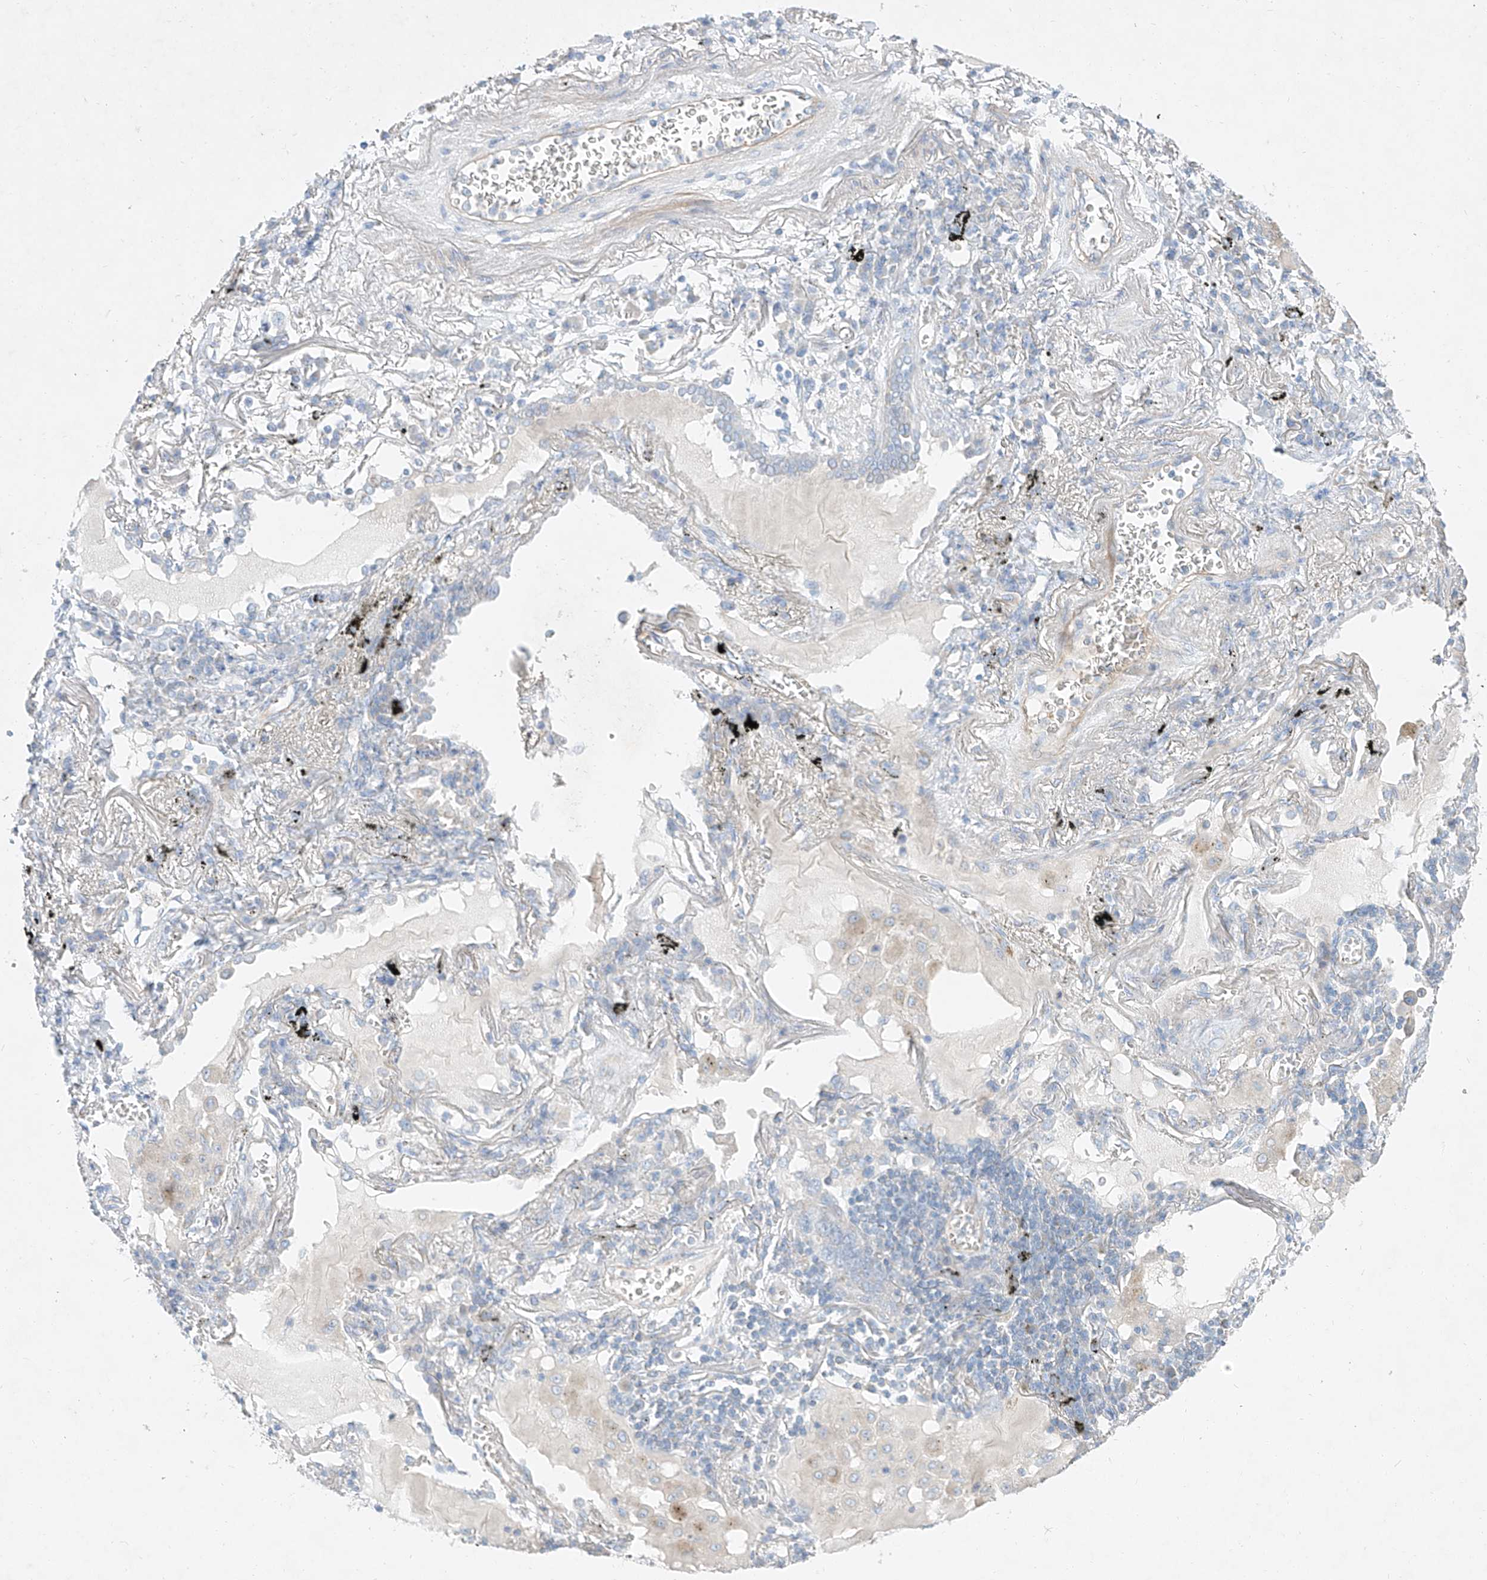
{"staining": {"intensity": "negative", "quantity": "none", "location": "none"}, "tissue": "lung cancer", "cell_type": "Tumor cells", "image_type": "cancer", "snomed": [{"axis": "morphology", "description": "Adenocarcinoma, NOS"}, {"axis": "topography", "description": "Lung"}], "caption": "Tumor cells show no significant staining in lung cancer.", "gene": "AJM1", "patient": {"sex": "male", "age": 65}}